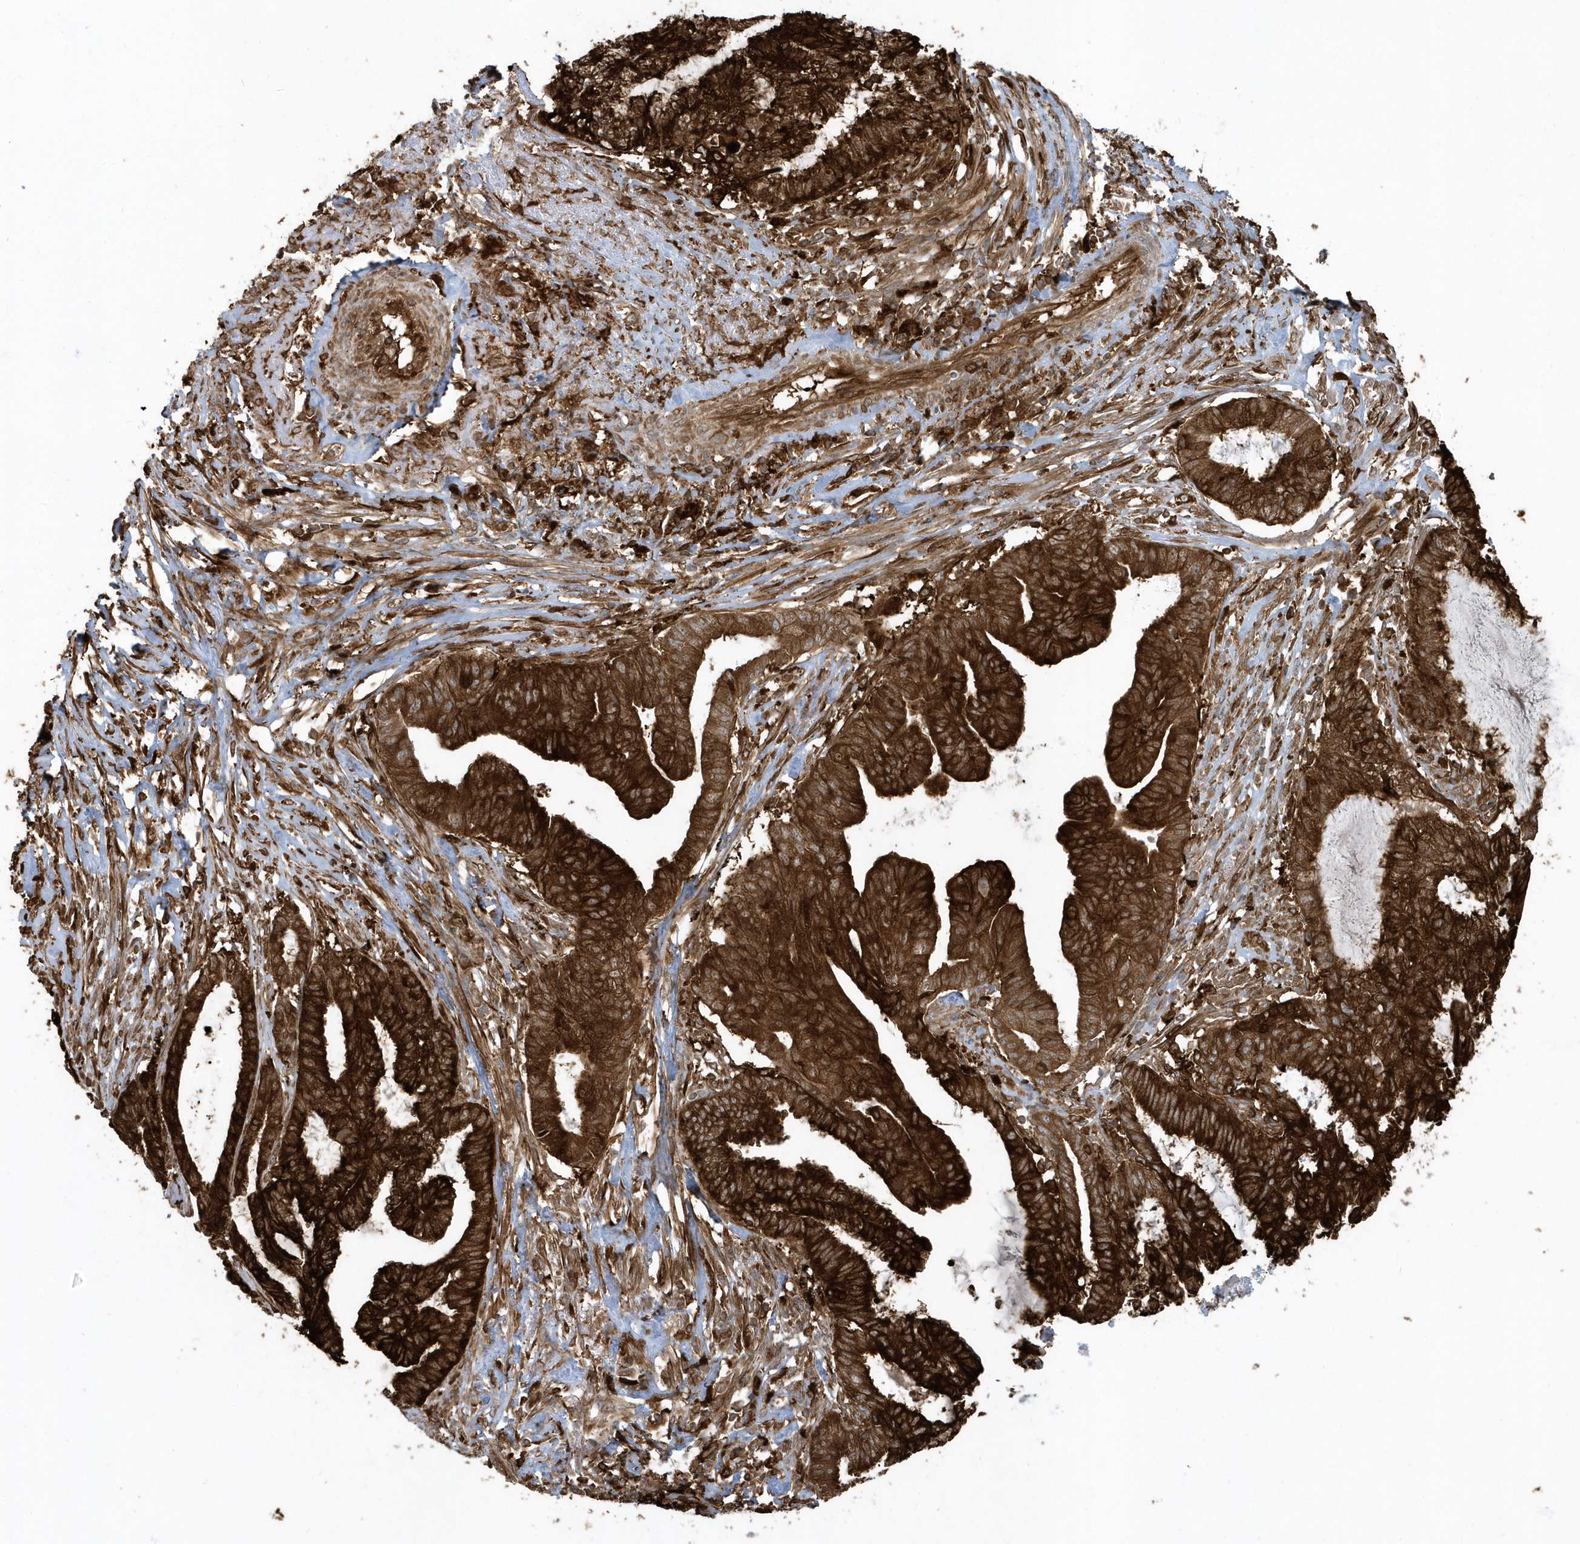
{"staining": {"intensity": "strong", "quantity": ">75%", "location": "cytoplasmic/membranous"}, "tissue": "endometrial cancer", "cell_type": "Tumor cells", "image_type": "cancer", "snomed": [{"axis": "morphology", "description": "Adenocarcinoma, NOS"}, {"axis": "topography", "description": "Endometrium"}], "caption": "IHC (DAB (3,3'-diaminobenzidine)) staining of human endometrial adenocarcinoma demonstrates strong cytoplasmic/membranous protein expression in approximately >75% of tumor cells.", "gene": "CLCN6", "patient": {"sex": "female", "age": 86}}